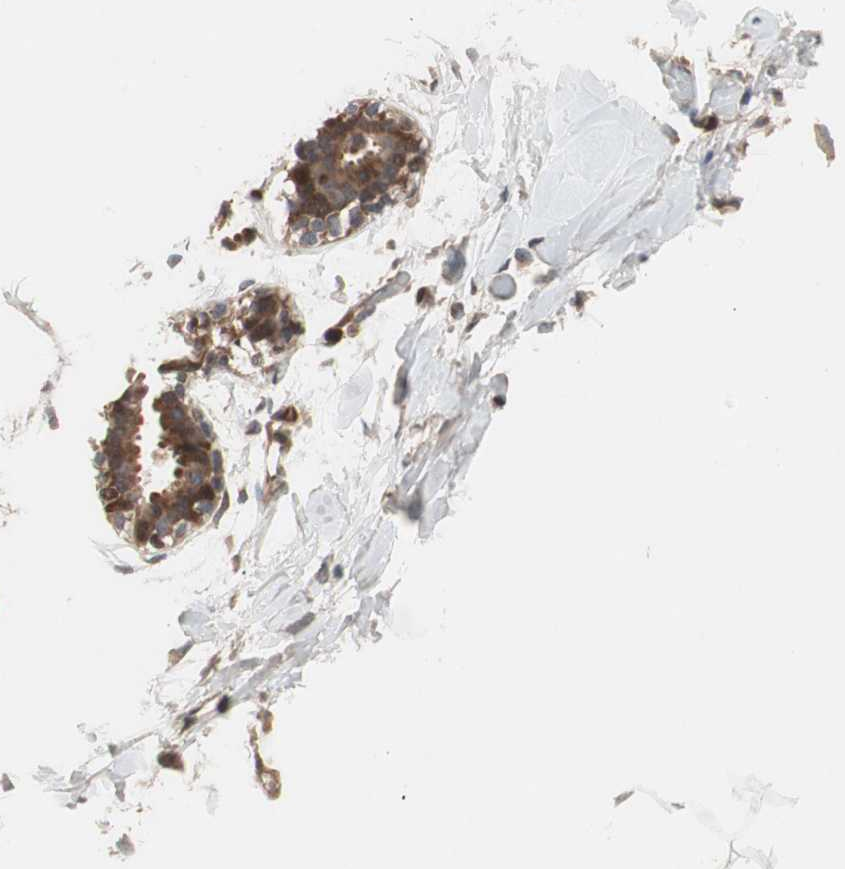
{"staining": {"intensity": "weak", "quantity": ">75%", "location": "cytoplasmic/membranous"}, "tissue": "adipose tissue", "cell_type": "Adipocytes", "image_type": "normal", "snomed": [{"axis": "morphology", "description": "Normal tissue, NOS"}, {"axis": "topography", "description": "Breast"}, {"axis": "topography", "description": "Adipose tissue"}], "caption": "Adipocytes exhibit weak cytoplasmic/membranous expression in approximately >75% of cells in normal adipose tissue.", "gene": "NF2", "patient": {"sex": "female", "age": 25}}